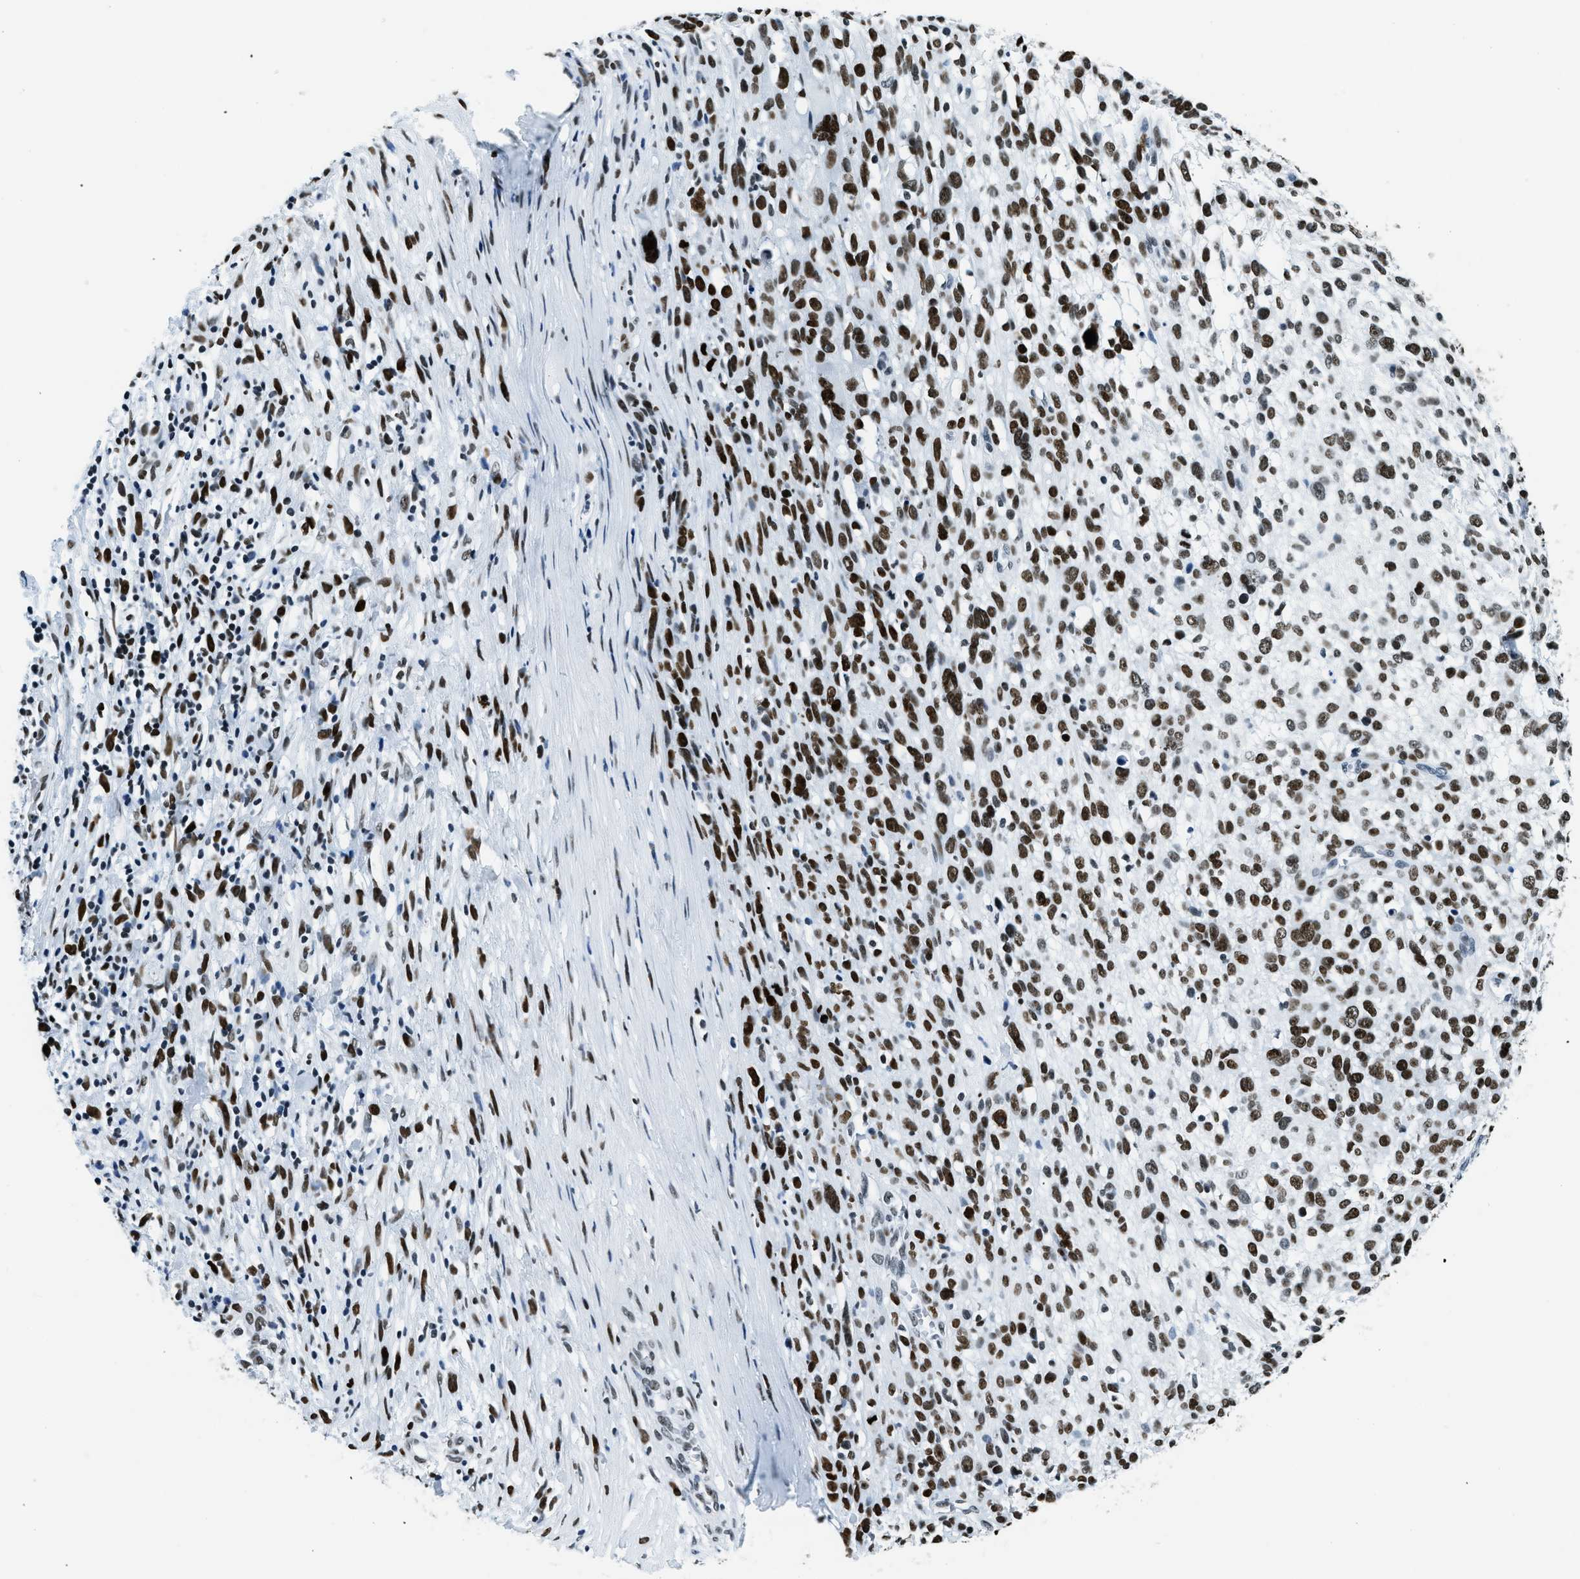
{"staining": {"intensity": "strong", "quantity": ">75%", "location": "nuclear"}, "tissue": "melanoma", "cell_type": "Tumor cells", "image_type": "cancer", "snomed": [{"axis": "morphology", "description": "Malignant melanoma, NOS"}, {"axis": "topography", "description": "Skin"}], "caption": "Protein expression analysis of human melanoma reveals strong nuclear staining in about >75% of tumor cells. Using DAB (3,3'-diaminobenzidine) (brown) and hematoxylin (blue) stains, captured at high magnification using brightfield microscopy.", "gene": "TOP1", "patient": {"sex": "female", "age": 55}}